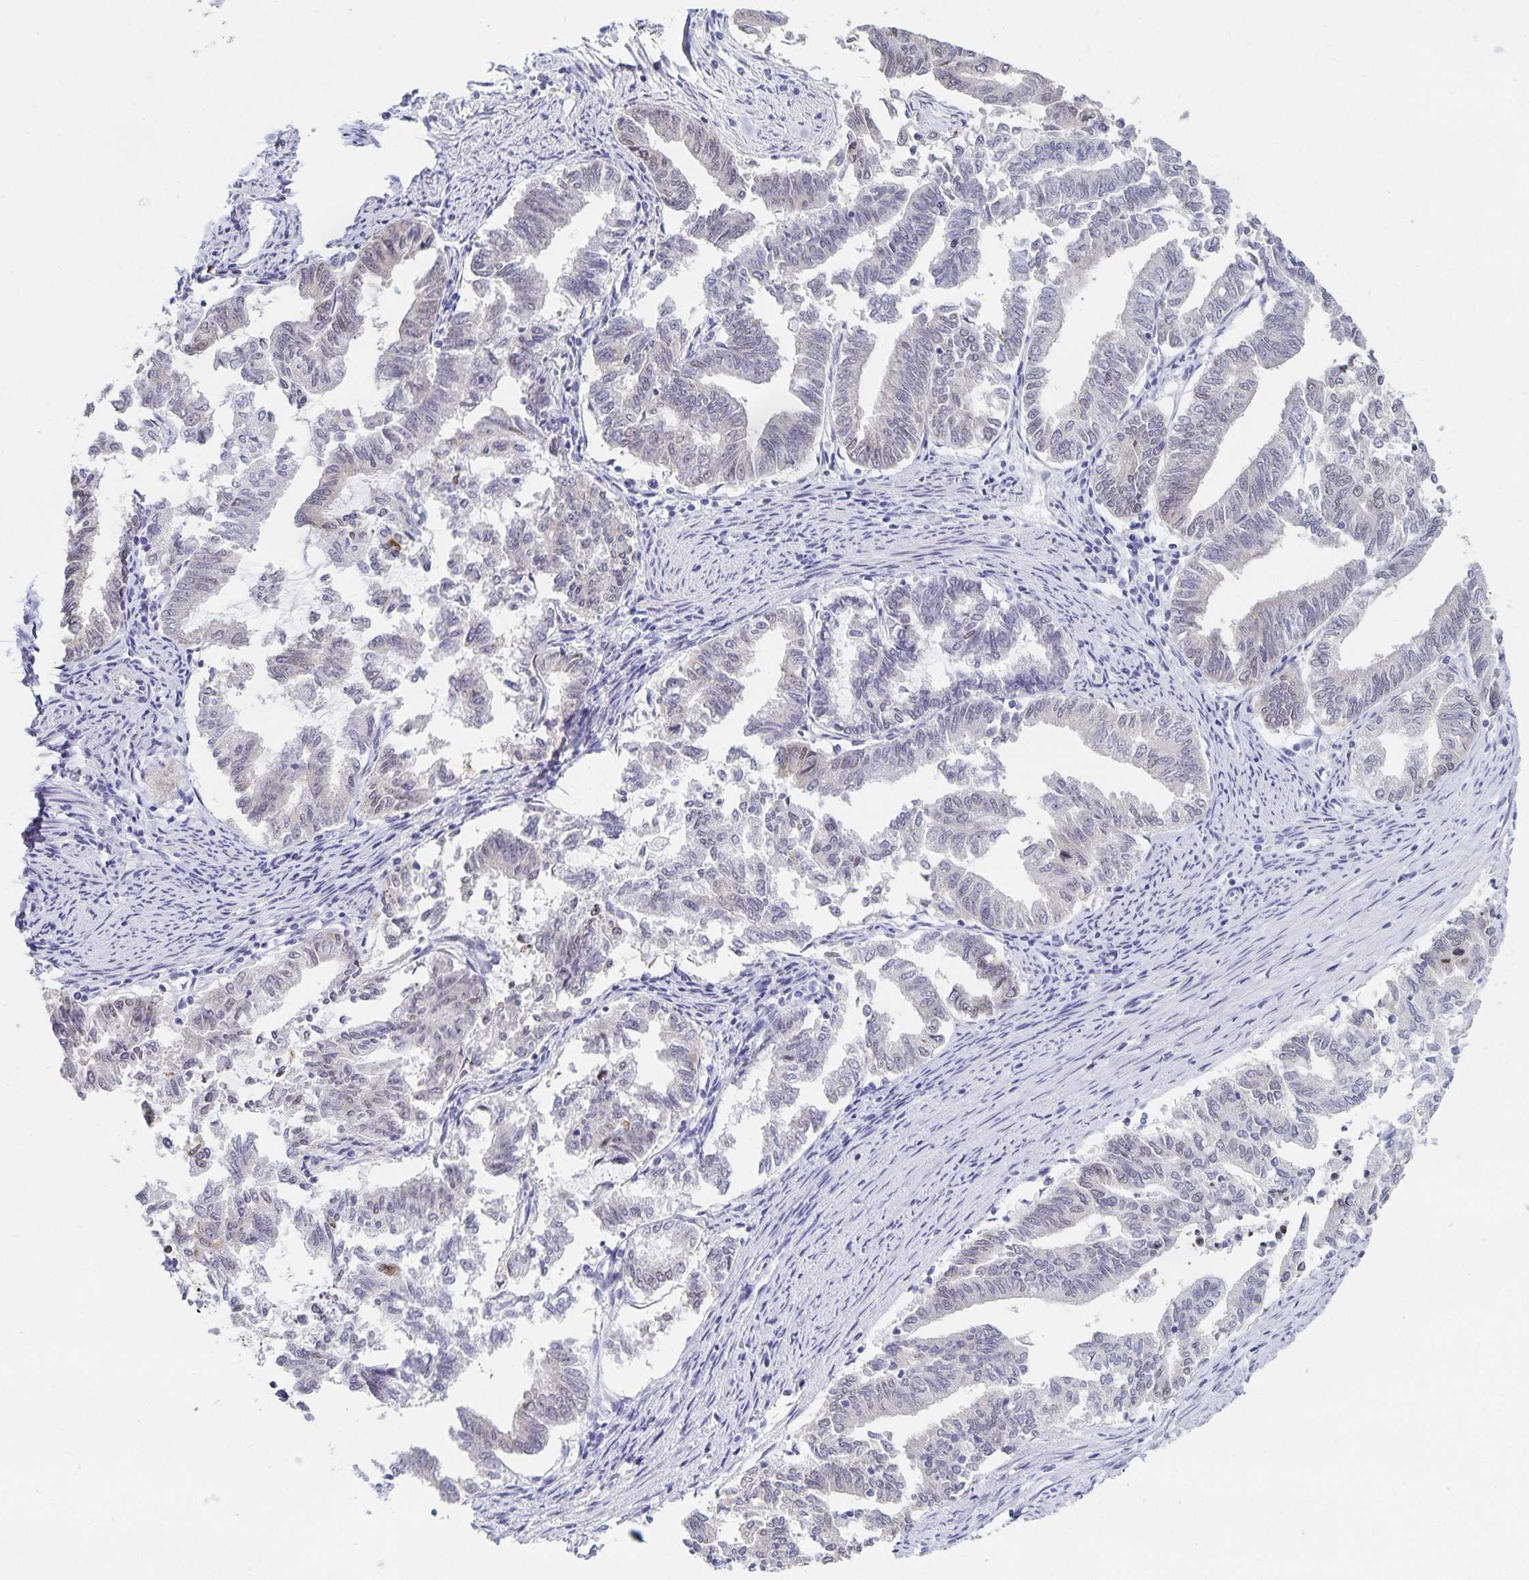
{"staining": {"intensity": "negative", "quantity": "none", "location": "none"}, "tissue": "endometrial cancer", "cell_type": "Tumor cells", "image_type": "cancer", "snomed": [{"axis": "morphology", "description": "Adenocarcinoma, NOS"}, {"axis": "topography", "description": "Endometrium"}], "caption": "Tumor cells are negative for protein expression in human endometrial cancer (adenocarcinoma). Nuclei are stained in blue.", "gene": "HMGB3", "patient": {"sex": "female", "age": 79}}